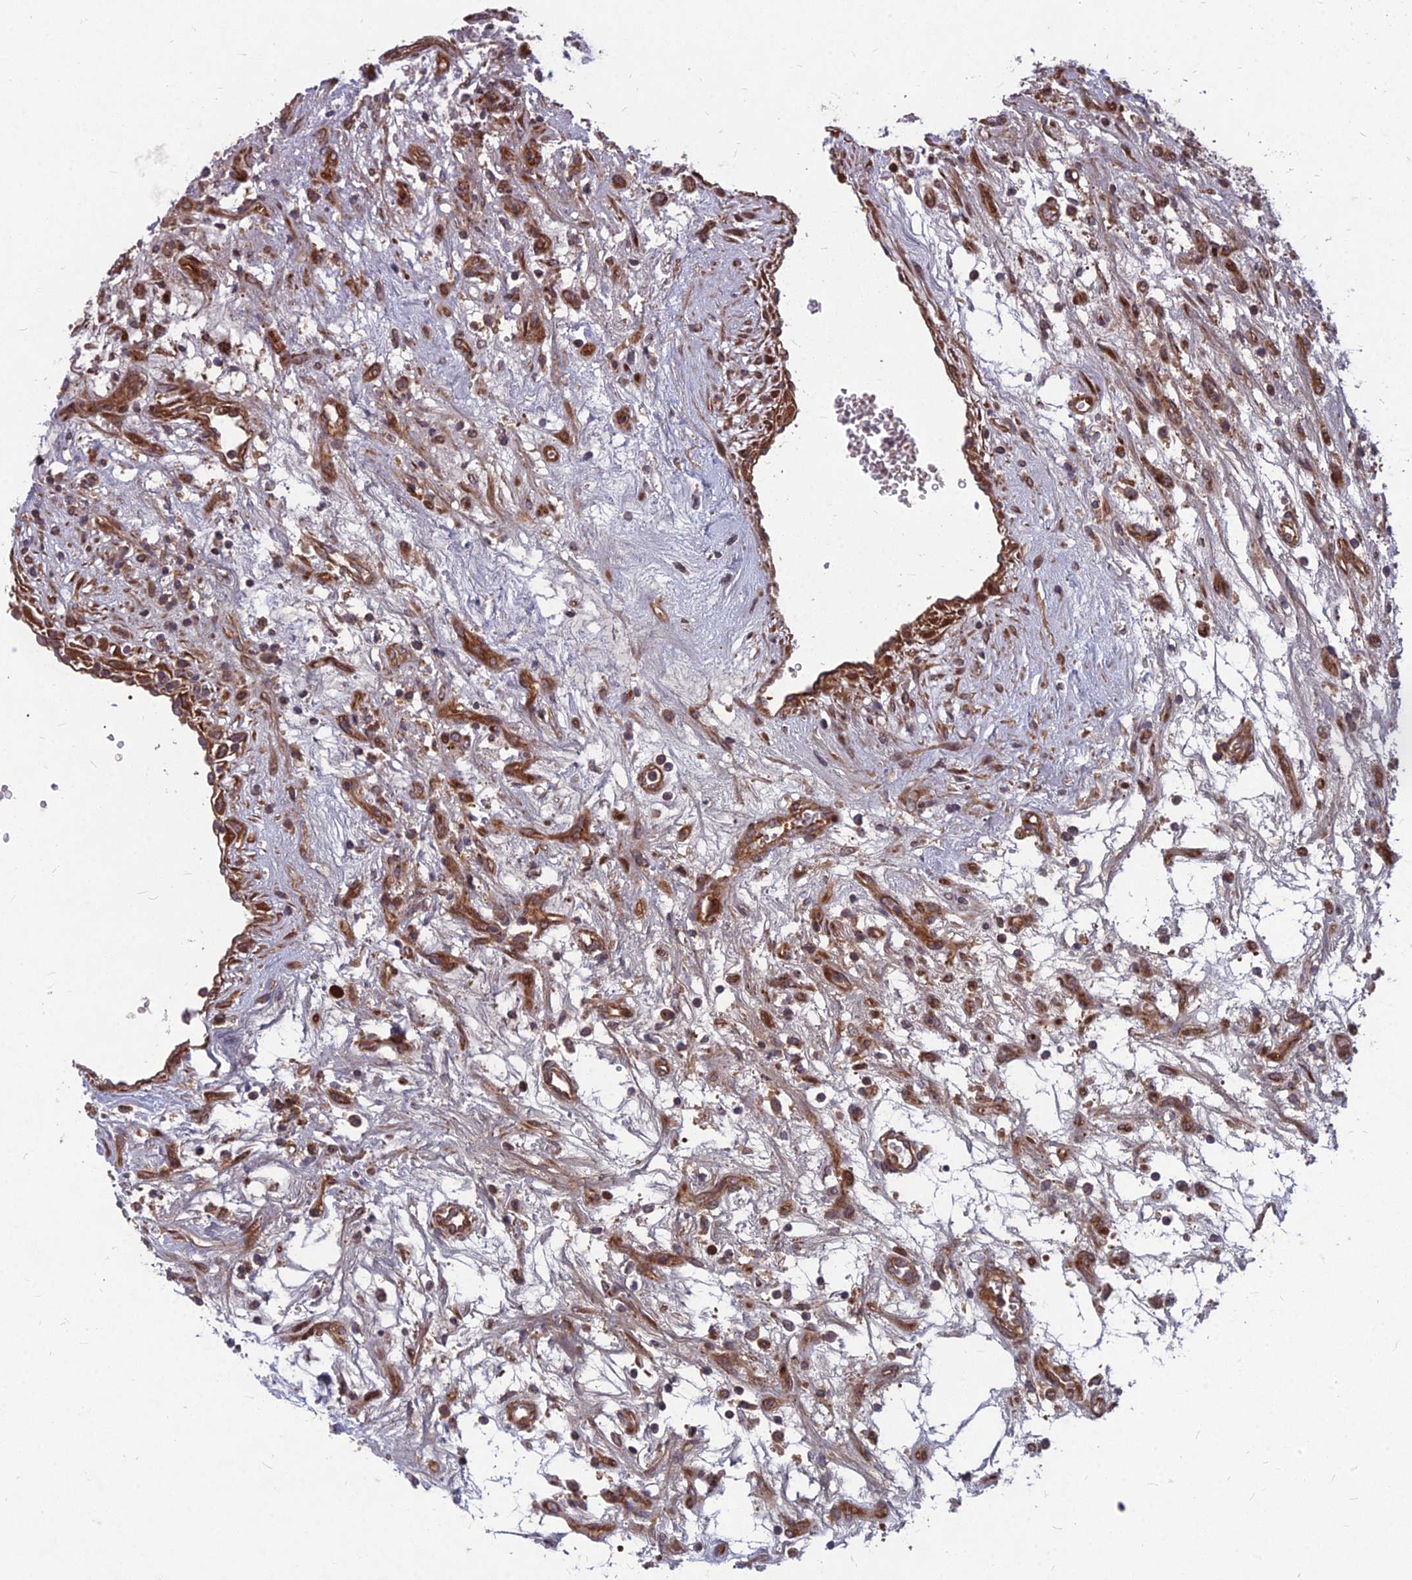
{"staining": {"intensity": "moderate", "quantity": ">75%", "location": "cytoplasmic/membranous"}, "tissue": "renal cancer", "cell_type": "Tumor cells", "image_type": "cancer", "snomed": [{"axis": "morphology", "description": "Adenocarcinoma, NOS"}, {"axis": "topography", "description": "Kidney"}], "caption": "Protein staining of renal adenocarcinoma tissue shows moderate cytoplasmic/membranous expression in approximately >75% of tumor cells. The protein is stained brown, and the nuclei are stained in blue (DAB (3,3'-diaminobenzidine) IHC with brightfield microscopy, high magnification).", "gene": "MFSD8", "patient": {"sex": "female", "age": 57}}